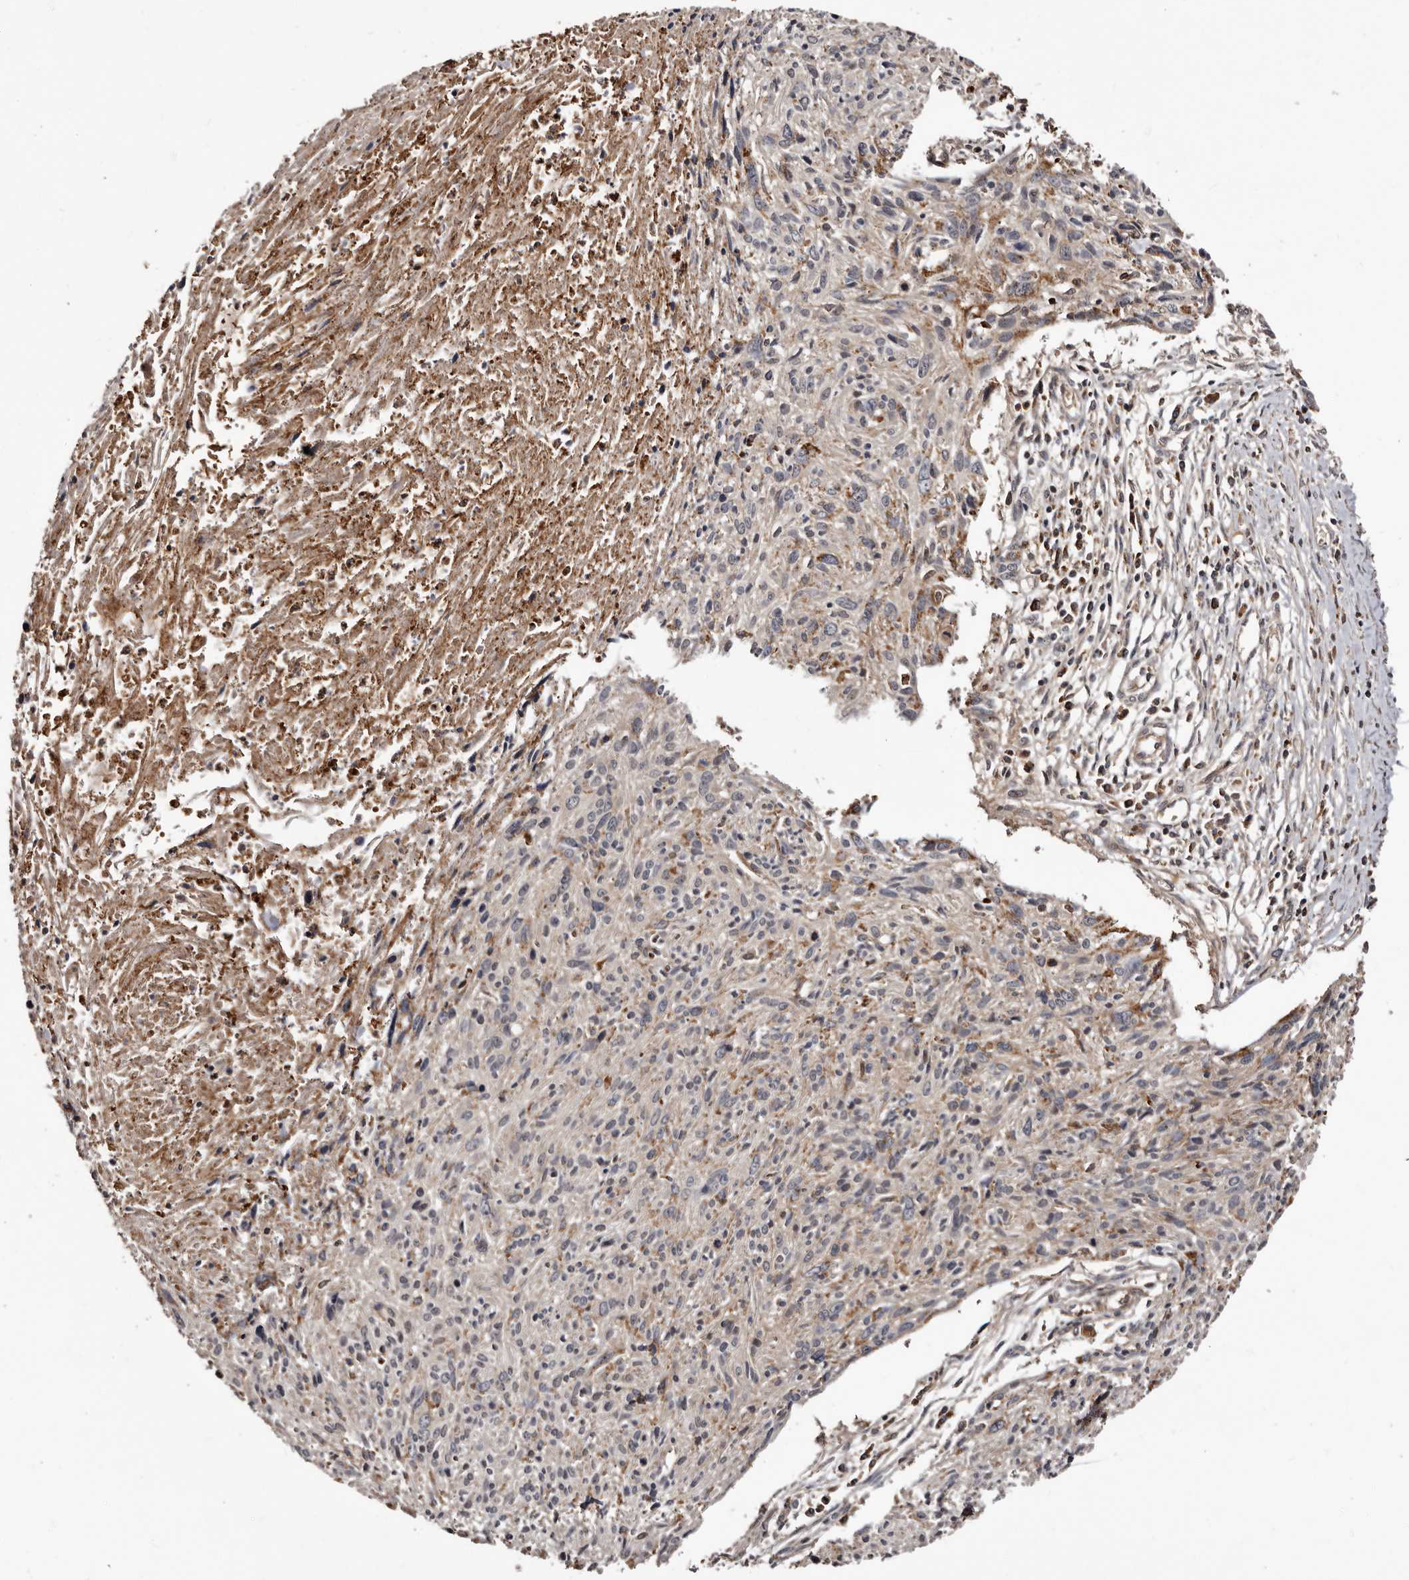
{"staining": {"intensity": "weak", "quantity": "<25%", "location": "cytoplasmic/membranous"}, "tissue": "cervical cancer", "cell_type": "Tumor cells", "image_type": "cancer", "snomed": [{"axis": "morphology", "description": "Squamous cell carcinoma, NOS"}, {"axis": "topography", "description": "Cervix"}], "caption": "There is no significant staining in tumor cells of cervical cancer. (Stains: DAB (3,3'-diaminobenzidine) immunohistochemistry with hematoxylin counter stain, Microscopy: brightfield microscopy at high magnification).", "gene": "BAX", "patient": {"sex": "female", "age": 51}}